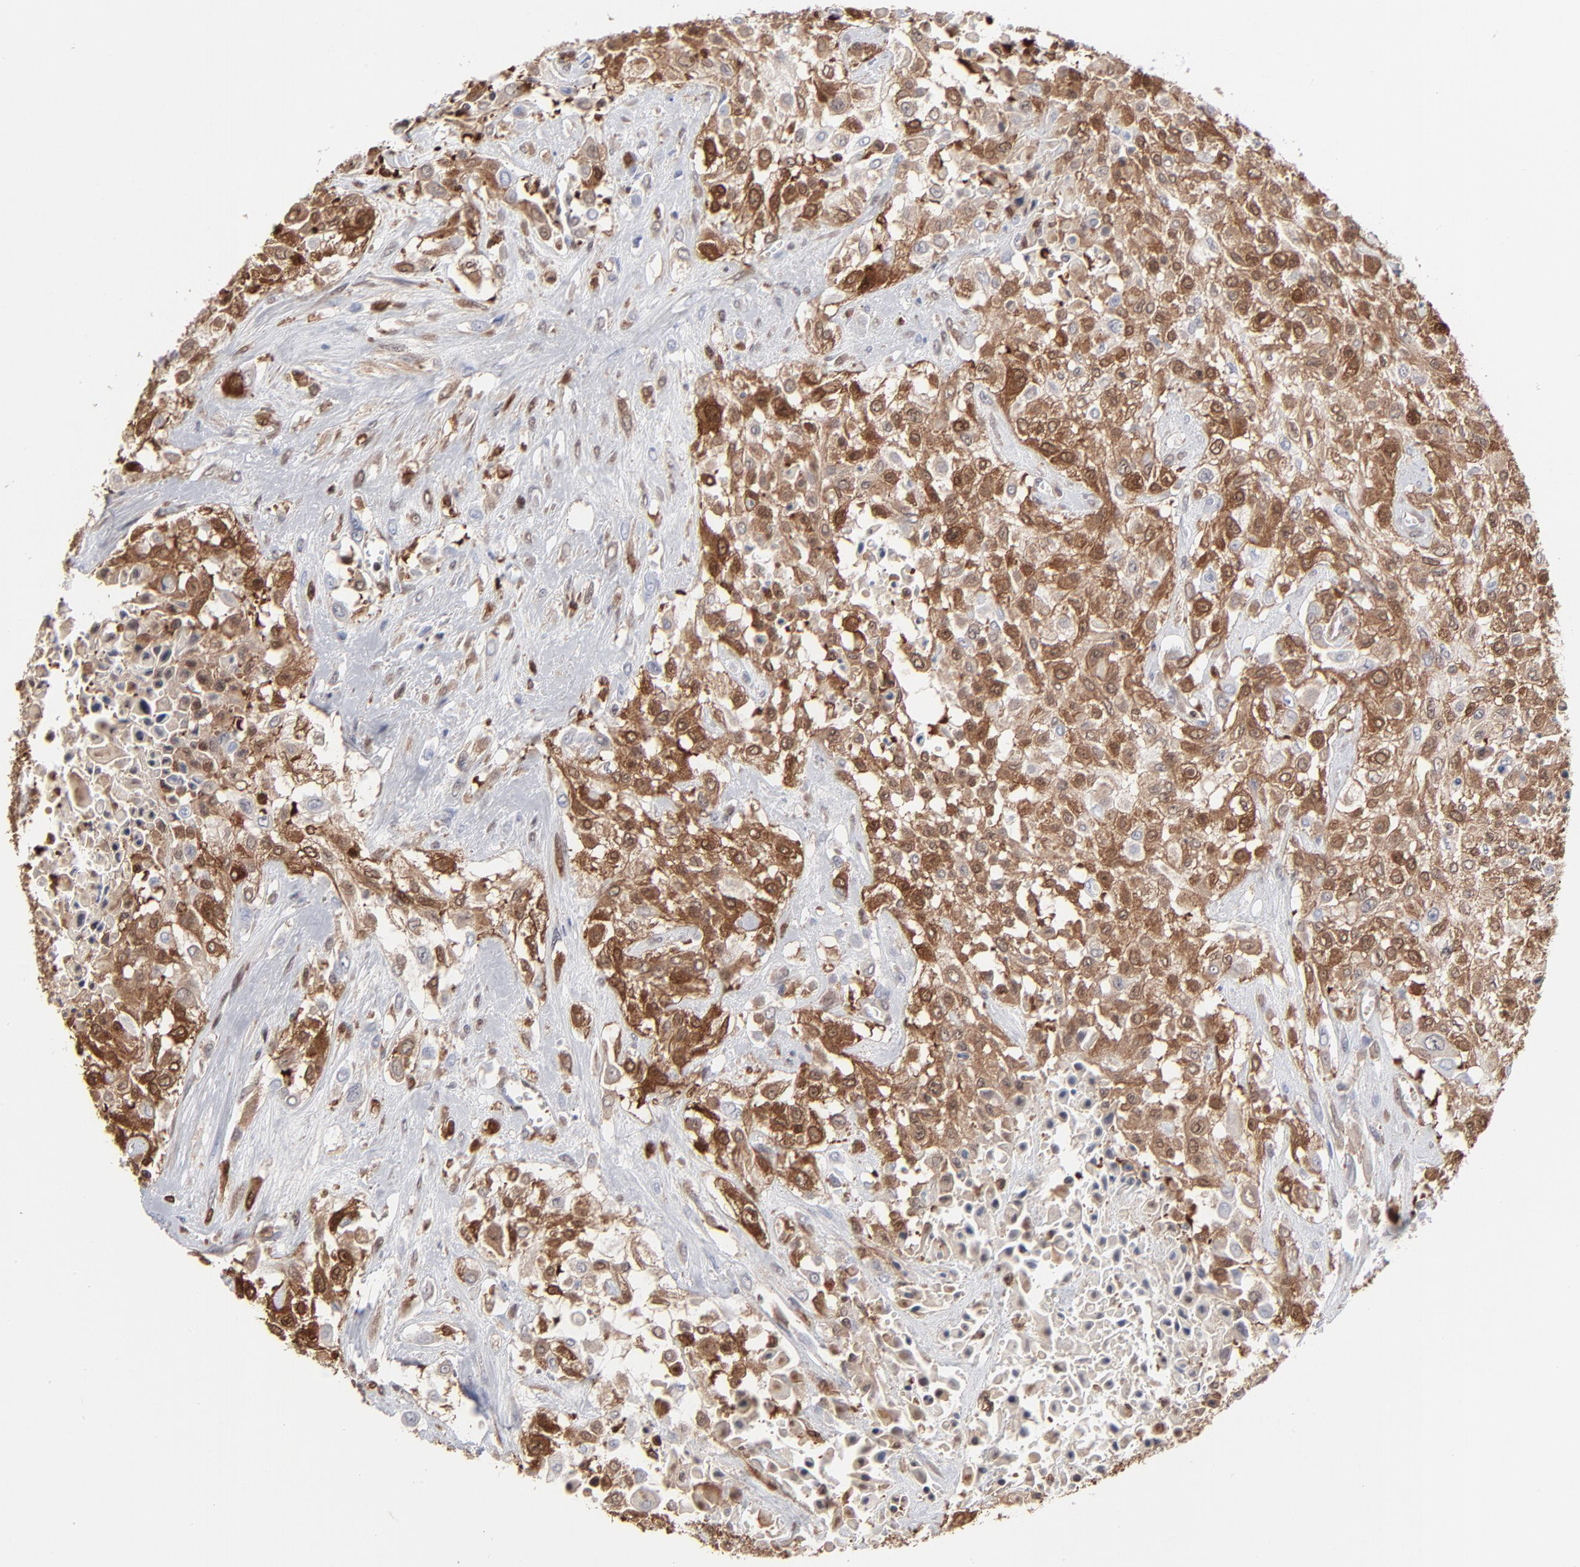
{"staining": {"intensity": "strong", "quantity": ">75%", "location": "cytoplasmic/membranous"}, "tissue": "urothelial cancer", "cell_type": "Tumor cells", "image_type": "cancer", "snomed": [{"axis": "morphology", "description": "Urothelial carcinoma, High grade"}, {"axis": "topography", "description": "Urinary bladder"}], "caption": "Urothelial cancer stained with DAB (3,3'-diaminobenzidine) immunohistochemistry (IHC) displays high levels of strong cytoplasmic/membranous expression in about >75% of tumor cells.", "gene": "MAP2K1", "patient": {"sex": "male", "age": 57}}